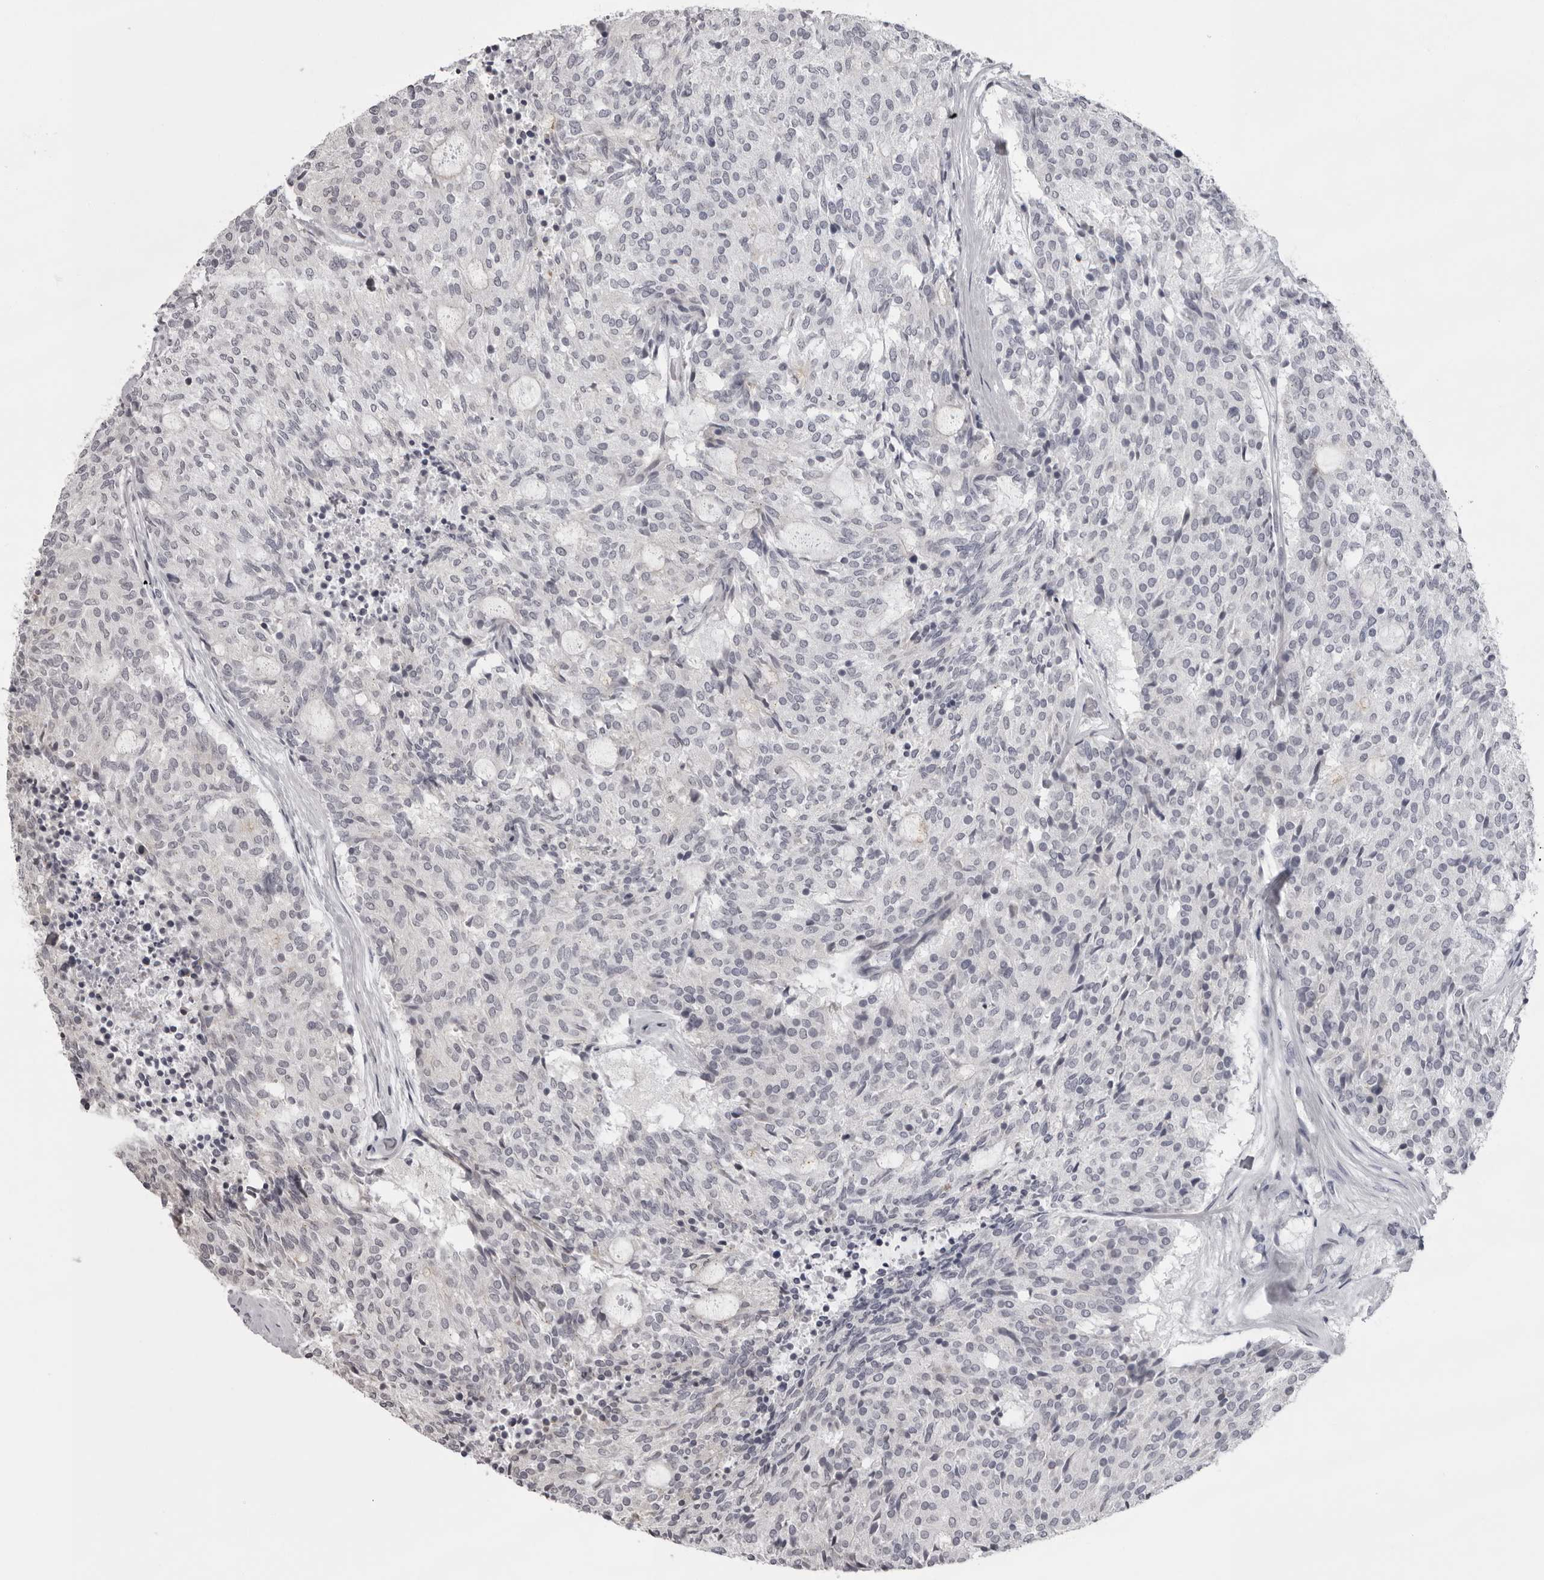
{"staining": {"intensity": "negative", "quantity": "none", "location": "none"}, "tissue": "carcinoid", "cell_type": "Tumor cells", "image_type": "cancer", "snomed": [{"axis": "morphology", "description": "Carcinoid, malignant, NOS"}, {"axis": "topography", "description": "Pancreas"}], "caption": "The immunohistochemistry (IHC) photomicrograph has no significant expression in tumor cells of carcinoid tissue.", "gene": "NUDT18", "patient": {"sex": "female", "age": 54}}